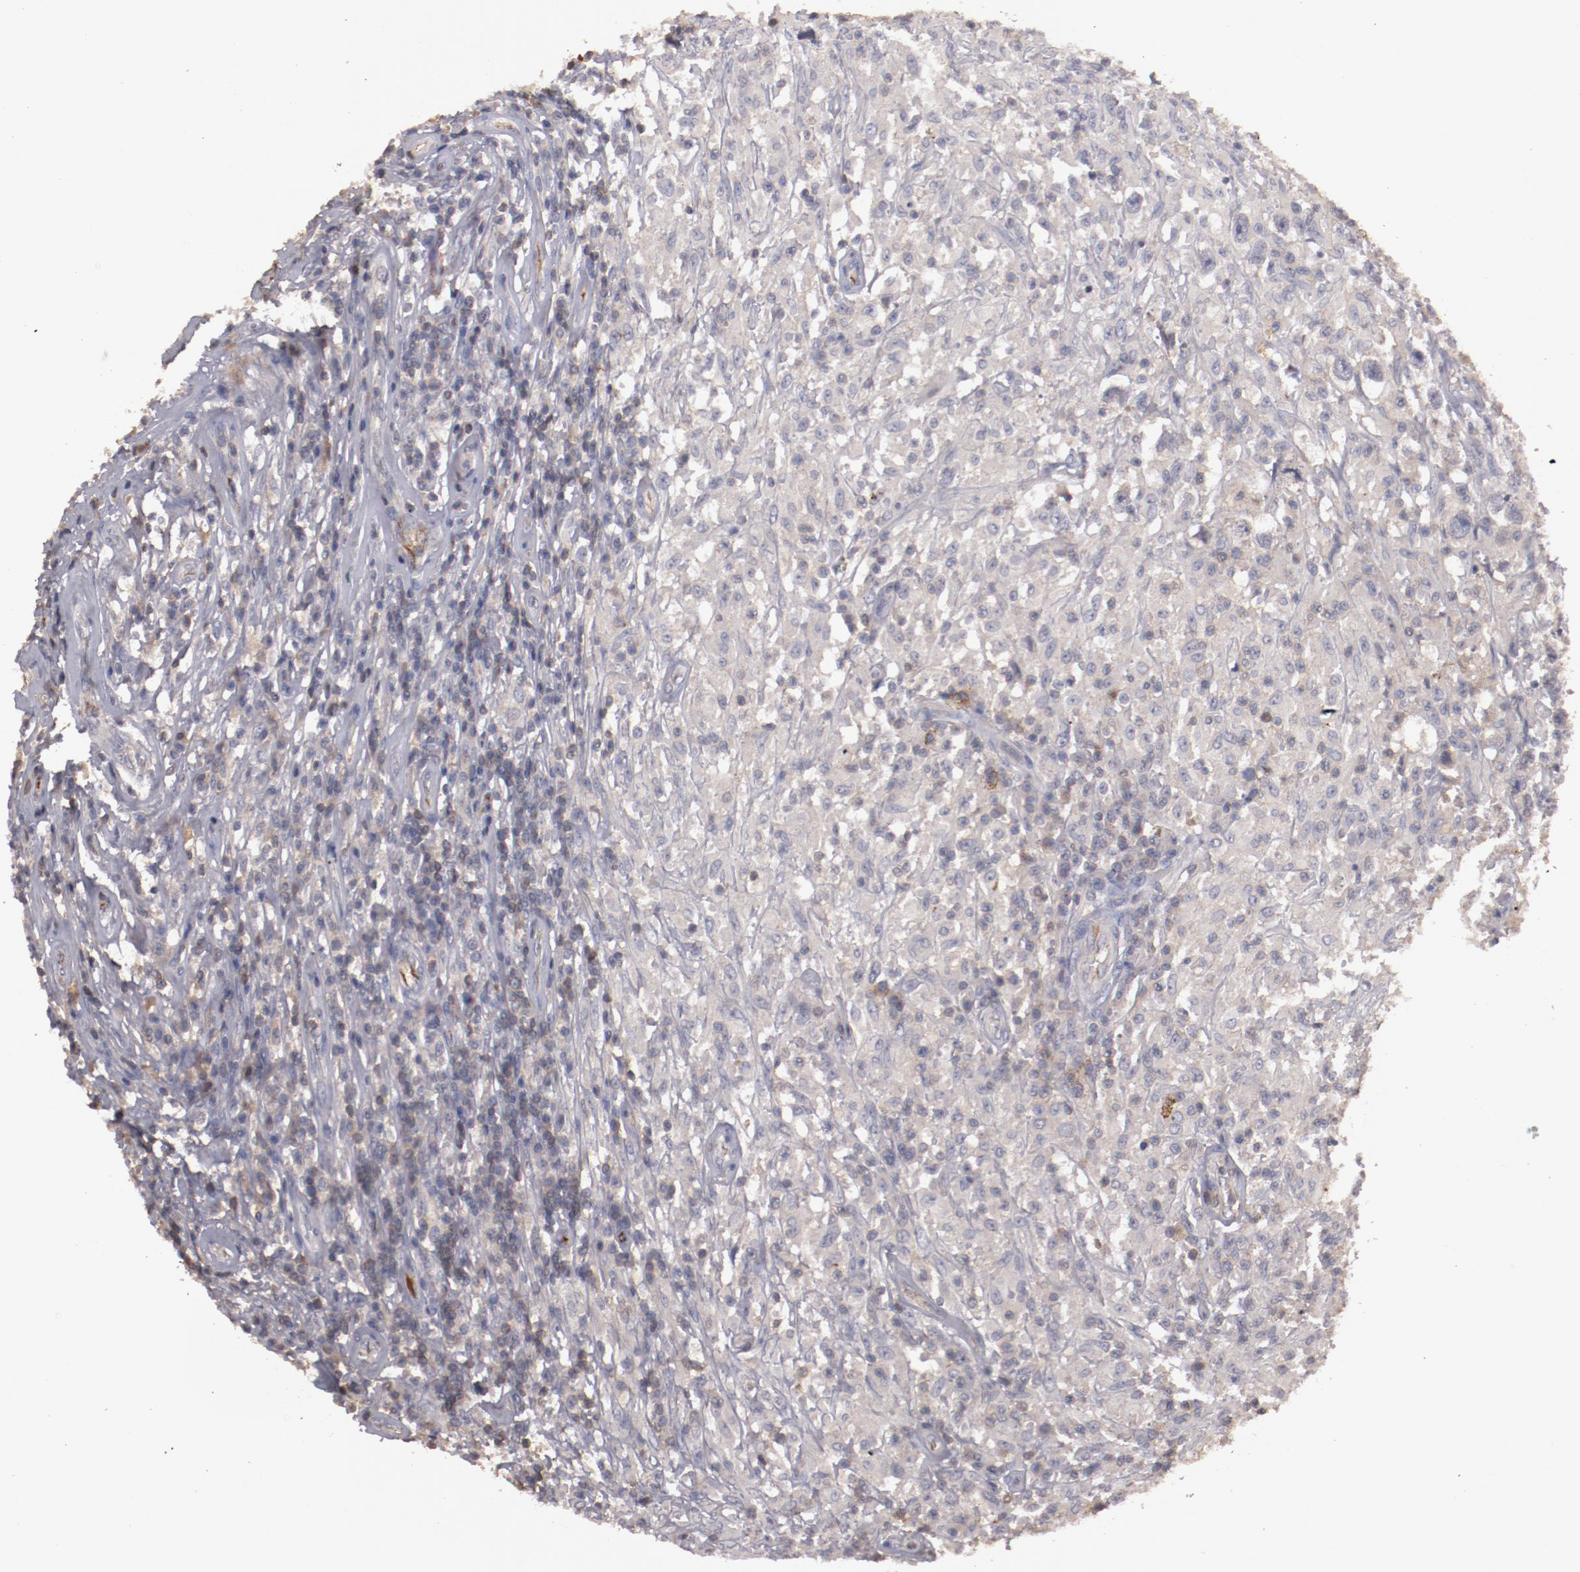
{"staining": {"intensity": "negative", "quantity": "none", "location": "none"}, "tissue": "testis cancer", "cell_type": "Tumor cells", "image_type": "cancer", "snomed": [{"axis": "morphology", "description": "Seminoma, NOS"}, {"axis": "topography", "description": "Testis"}], "caption": "Testis cancer (seminoma) was stained to show a protein in brown. There is no significant staining in tumor cells.", "gene": "MBL2", "patient": {"sex": "male", "age": 34}}